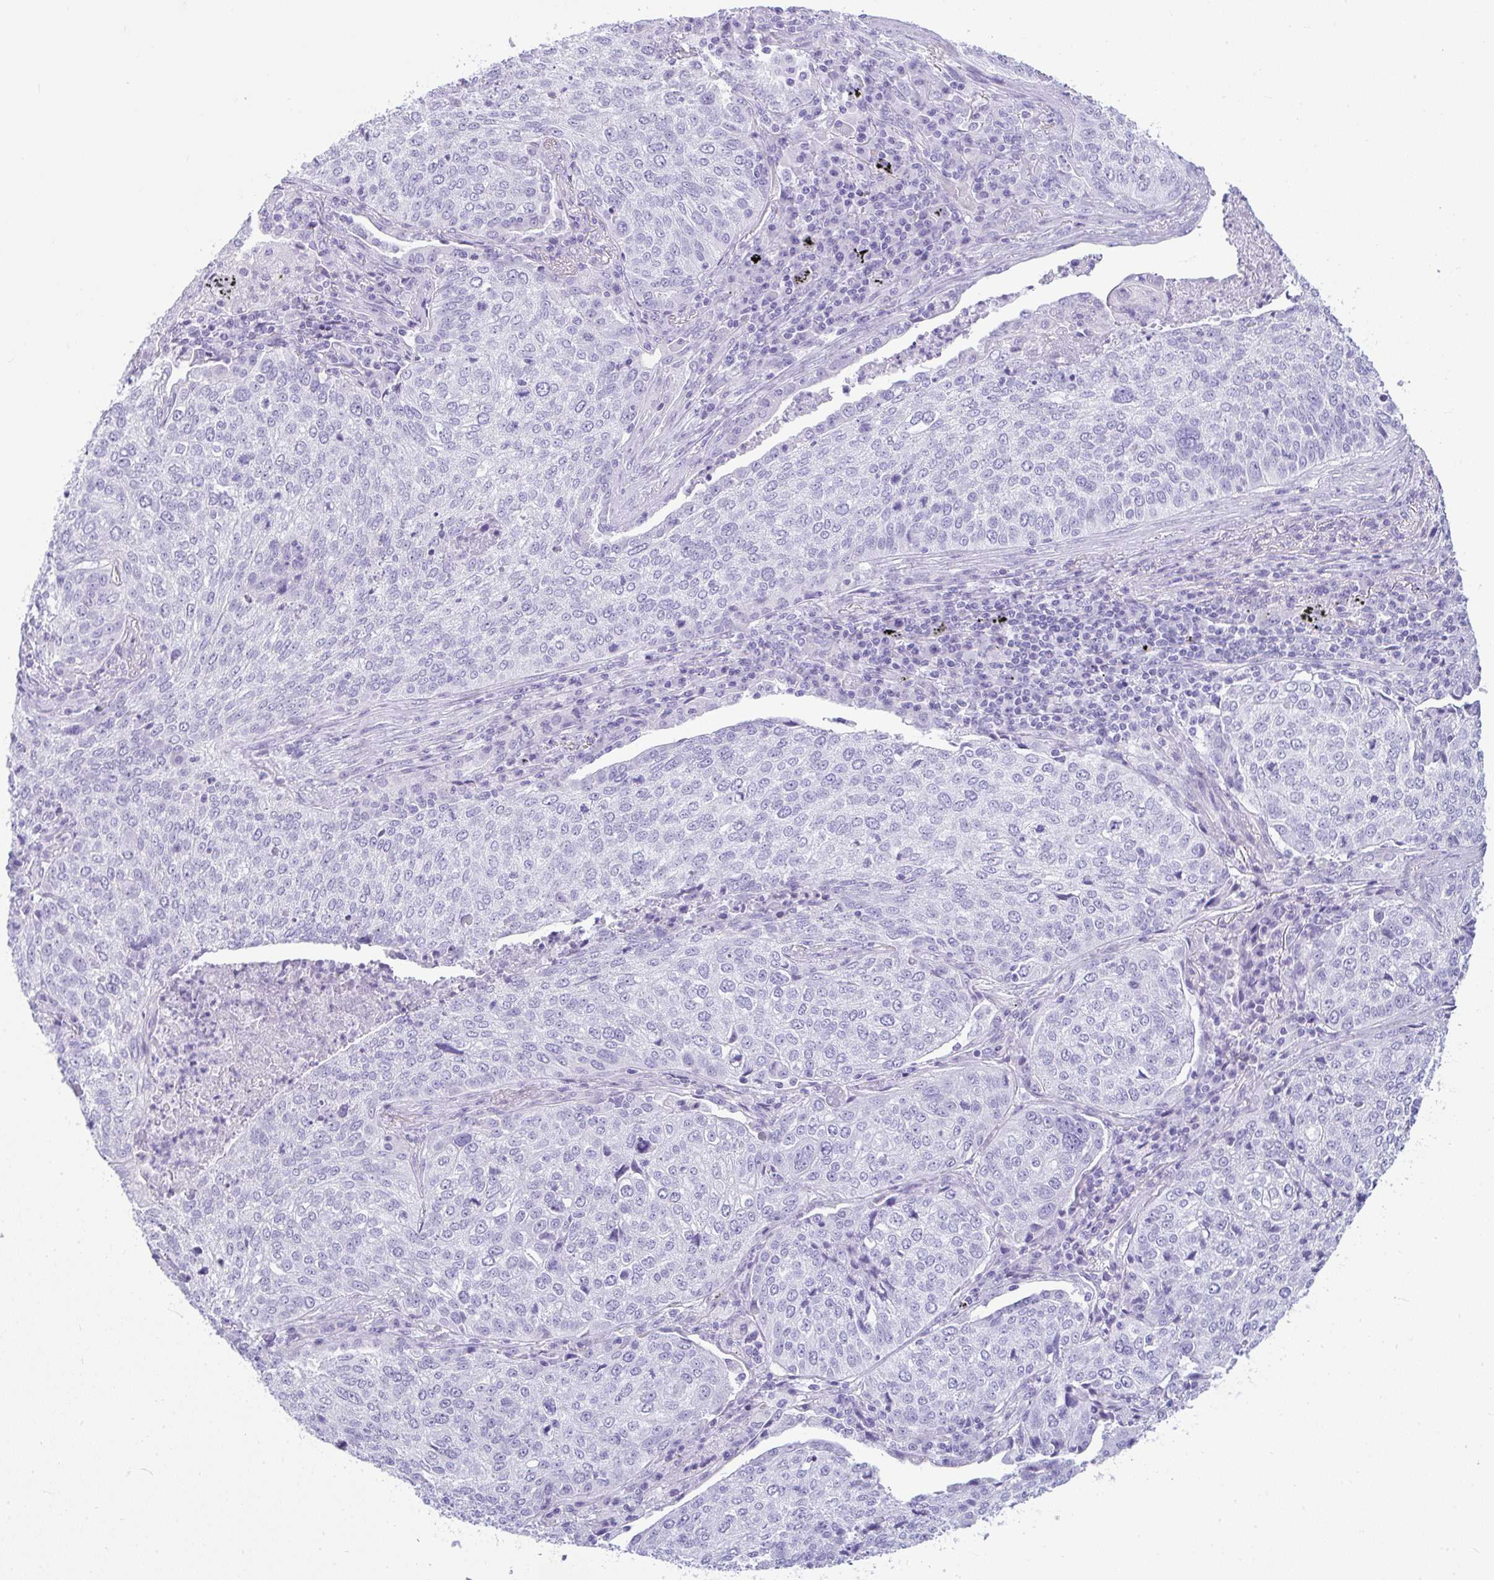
{"staining": {"intensity": "negative", "quantity": "none", "location": "none"}, "tissue": "lung cancer", "cell_type": "Tumor cells", "image_type": "cancer", "snomed": [{"axis": "morphology", "description": "Squamous cell carcinoma, NOS"}, {"axis": "topography", "description": "Lung"}], "caption": "Immunohistochemistry of human lung squamous cell carcinoma demonstrates no staining in tumor cells. (DAB immunohistochemistry, high magnification).", "gene": "RASL10A", "patient": {"sex": "male", "age": 63}}